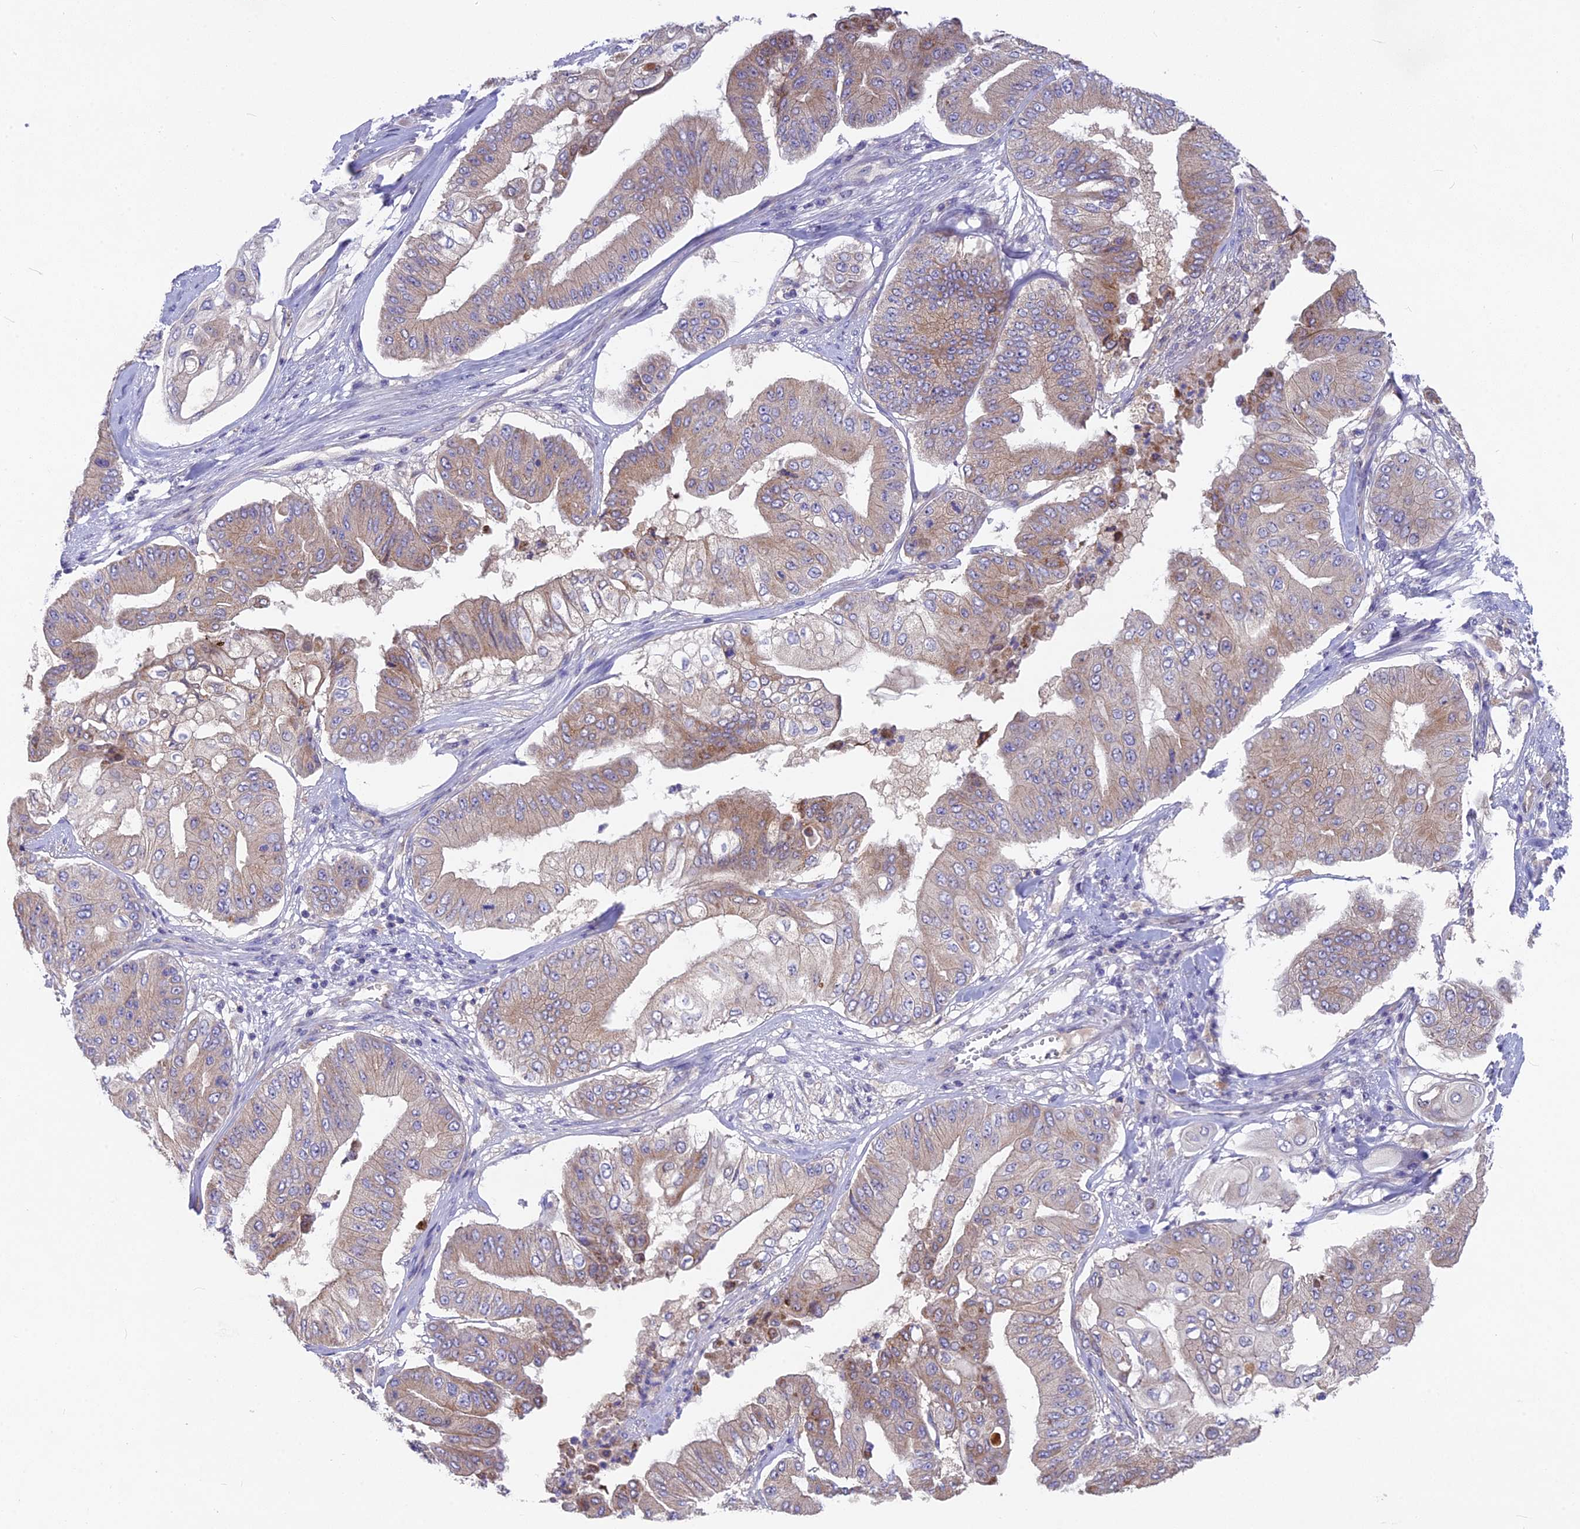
{"staining": {"intensity": "moderate", "quantity": ">75%", "location": "cytoplasmic/membranous"}, "tissue": "pancreatic cancer", "cell_type": "Tumor cells", "image_type": "cancer", "snomed": [{"axis": "morphology", "description": "Adenocarcinoma, NOS"}, {"axis": "topography", "description": "Pancreas"}], "caption": "This is a histology image of immunohistochemistry staining of adenocarcinoma (pancreatic), which shows moderate positivity in the cytoplasmic/membranous of tumor cells.", "gene": "PZP", "patient": {"sex": "female", "age": 77}}